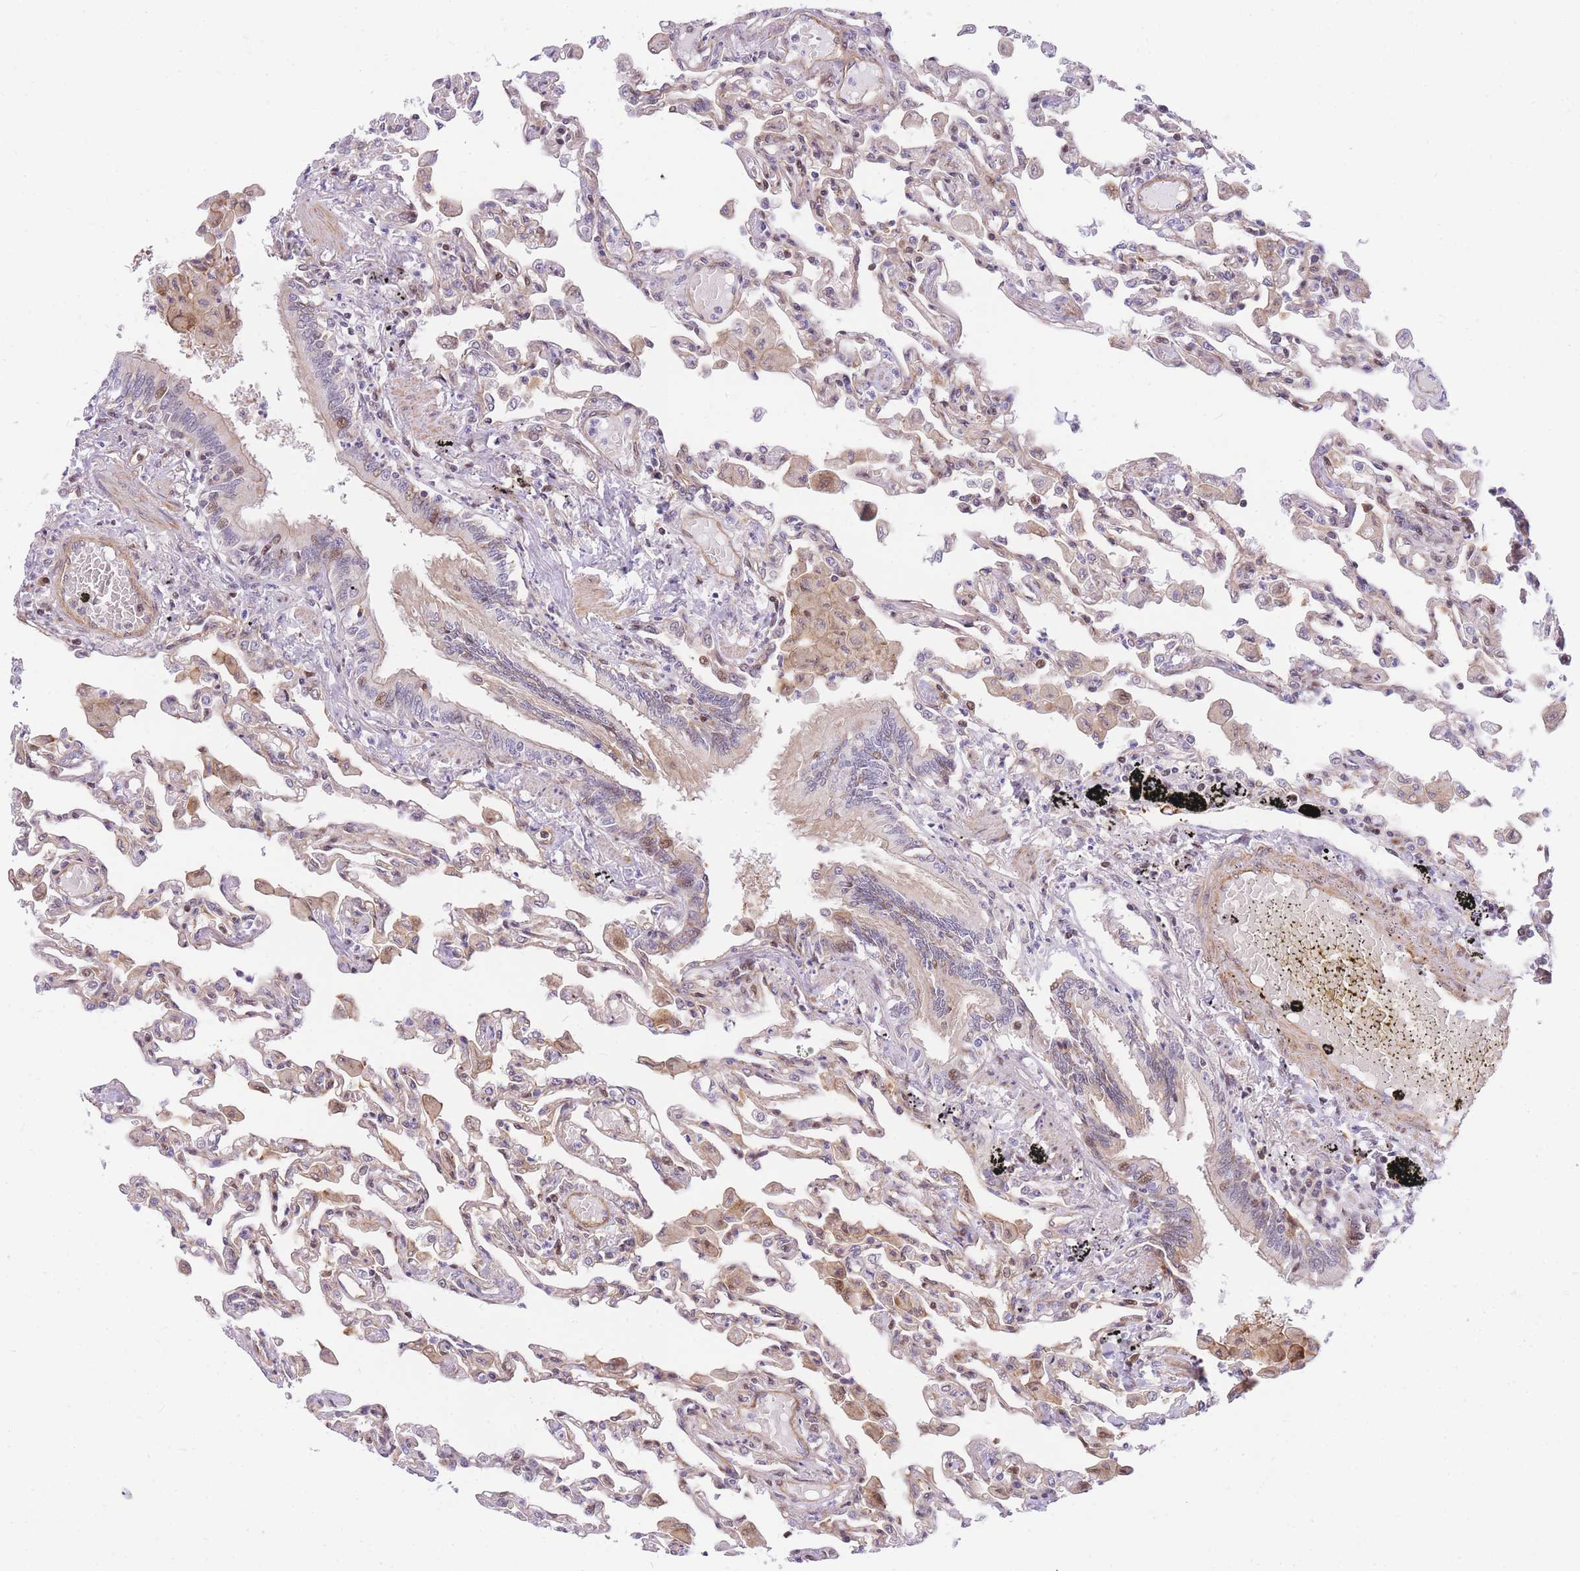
{"staining": {"intensity": "moderate", "quantity": "25%-75%", "location": "cytoplasmic/membranous,nuclear"}, "tissue": "lung", "cell_type": "Alveolar cells", "image_type": "normal", "snomed": [{"axis": "morphology", "description": "Normal tissue, NOS"}, {"axis": "topography", "description": "Bronchus"}, {"axis": "topography", "description": "Lung"}], "caption": "Immunohistochemical staining of benign lung demonstrates 25%-75% levels of moderate cytoplasmic/membranous,nuclear protein expression in approximately 25%-75% of alveolar cells.", "gene": "S100PBP", "patient": {"sex": "female", "age": 49}}